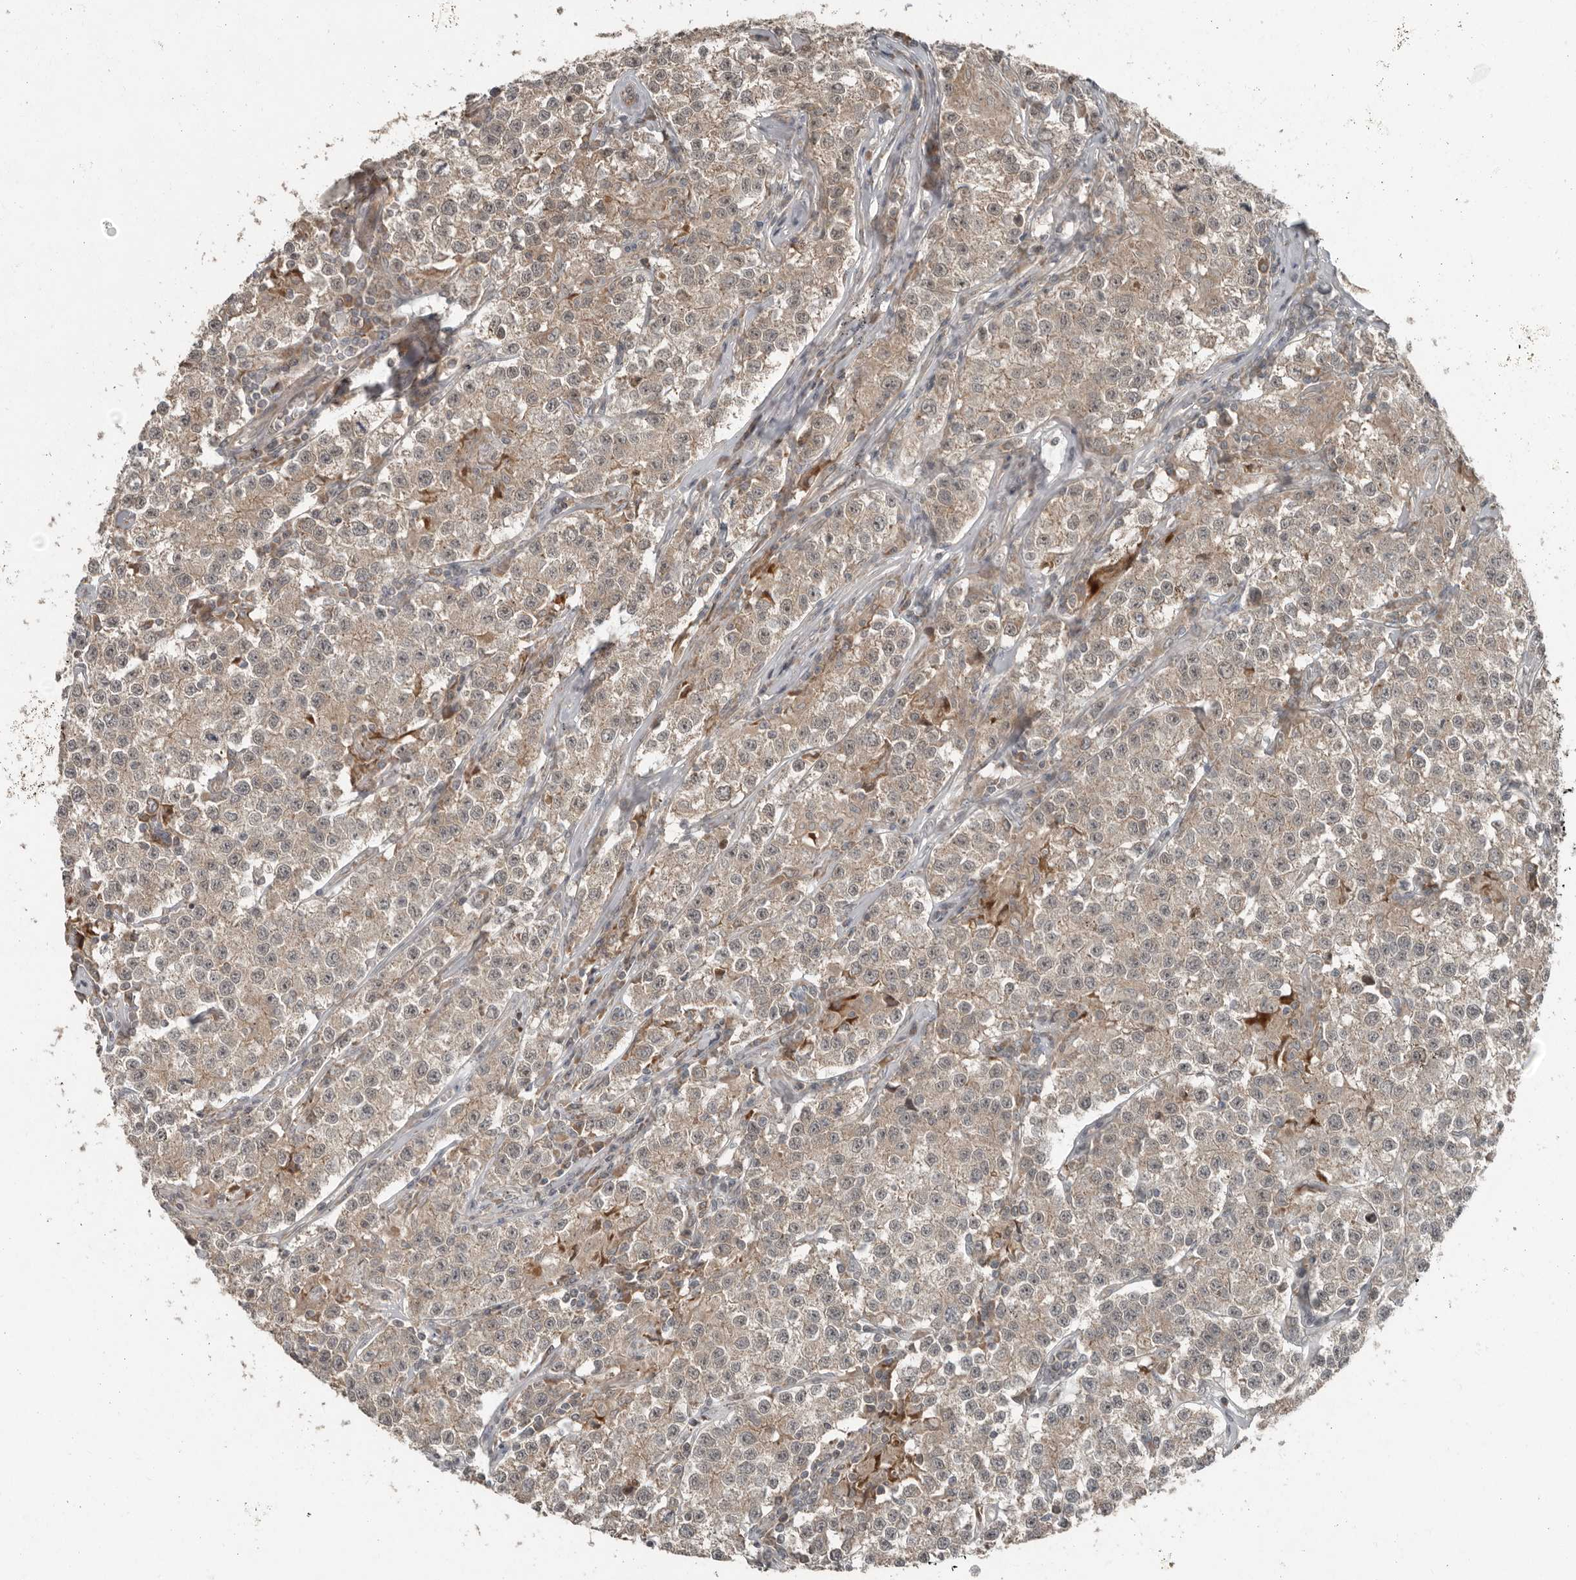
{"staining": {"intensity": "moderate", "quantity": "25%-75%", "location": "cytoplasmic/membranous"}, "tissue": "testis cancer", "cell_type": "Tumor cells", "image_type": "cancer", "snomed": [{"axis": "morphology", "description": "Seminoma, NOS"}, {"axis": "morphology", "description": "Carcinoma, Embryonal, NOS"}, {"axis": "topography", "description": "Testis"}], "caption": "A high-resolution histopathology image shows IHC staining of testis cancer, which shows moderate cytoplasmic/membranous expression in approximately 25%-75% of tumor cells.", "gene": "SLC6A7", "patient": {"sex": "male", "age": 43}}